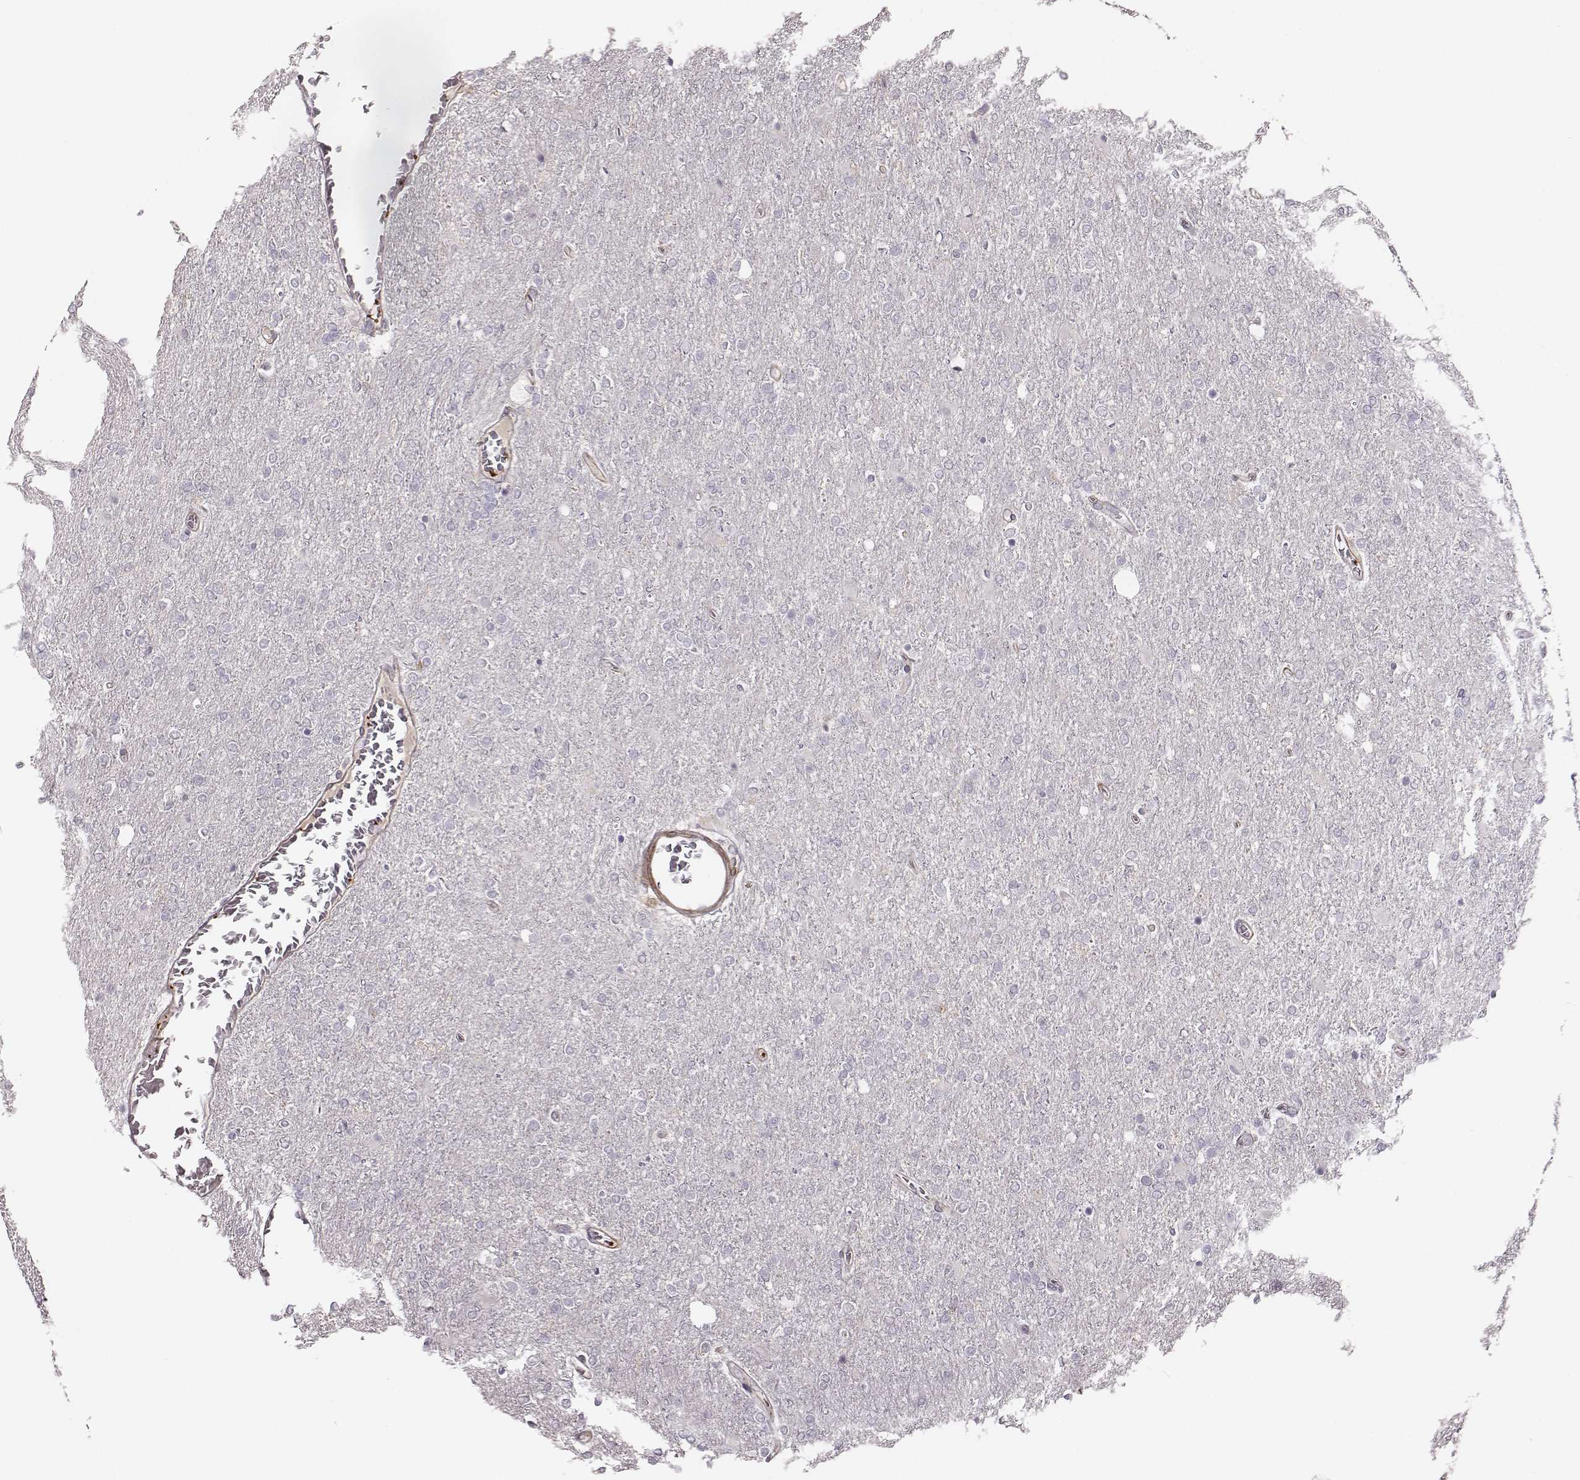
{"staining": {"intensity": "negative", "quantity": "none", "location": "none"}, "tissue": "glioma", "cell_type": "Tumor cells", "image_type": "cancer", "snomed": [{"axis": "morphology", "description": "Glioma, malignant, High grade"}, {"axis": "topography", "description": "Cerebral cortex"}], "caption": "IHC of high-grade glioma (malignant) exhibits no expression in tumor cells.", "gene": "ZYX", "patient": {"sex": "male", "age": 70}}